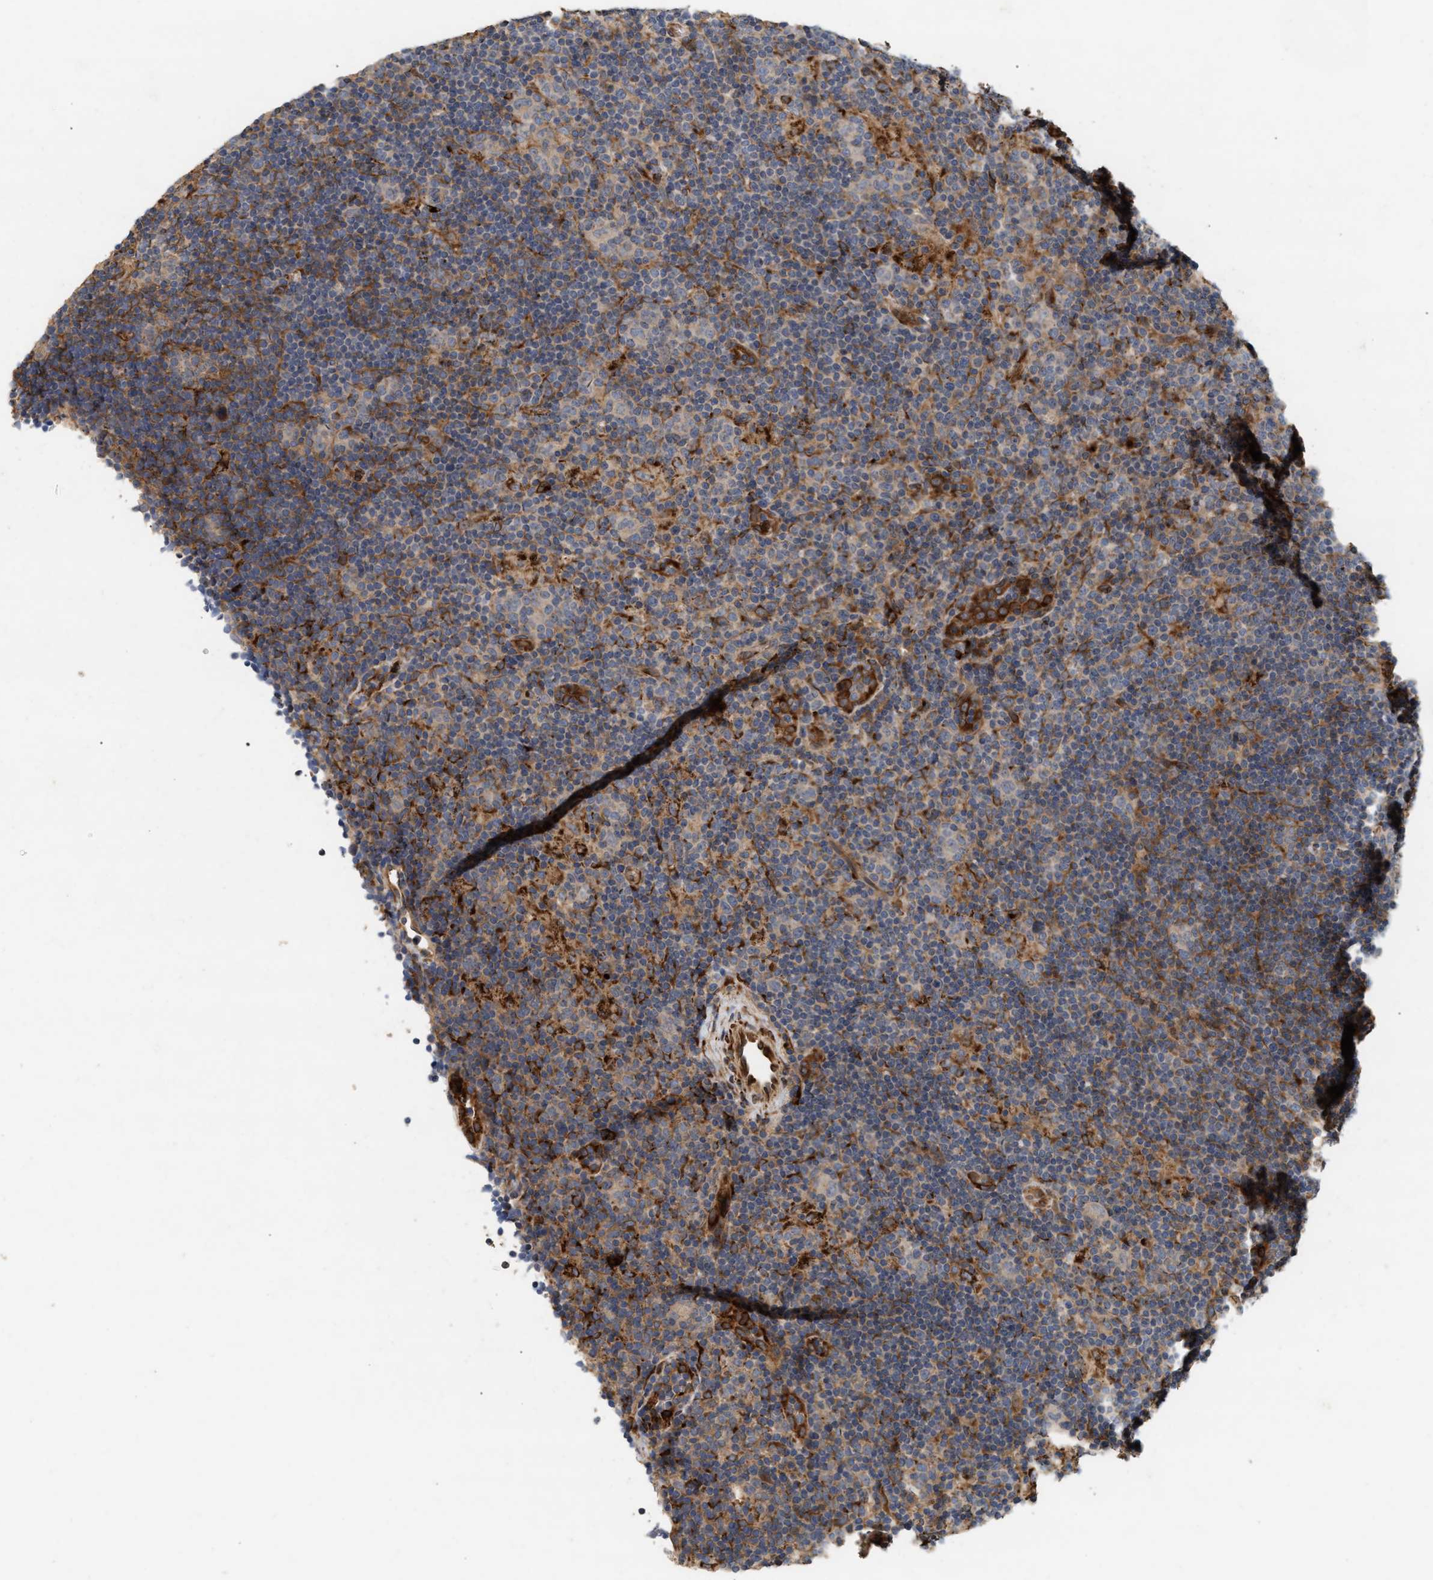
{"staining": {"intensity": "moderate", "quantity": "<25%", "location": "cytoplasmic/membranous"}, "tissue": "lymphoma", "cell_type": "Tumor cells", "image_type": "cancer", "snomed": [{"axis": "morphology", "description": "Hodgkin's disease, NOS"}, {"axis": "topography", "description": "Lymph node"}], "caption": "Immunohistochemistry photomicrograph of neoplastic tissue: Hodgkin's disease stained using immunohistochemistry (IHC) shows low levels of moderate protein expression localized specifically in the cytoplasmic/membranous of tumor cells, appearing as a cytoplasmic/membranous brown color.", "gene": "PLCD1", "patient": {"sex": "female", "age": 57}}